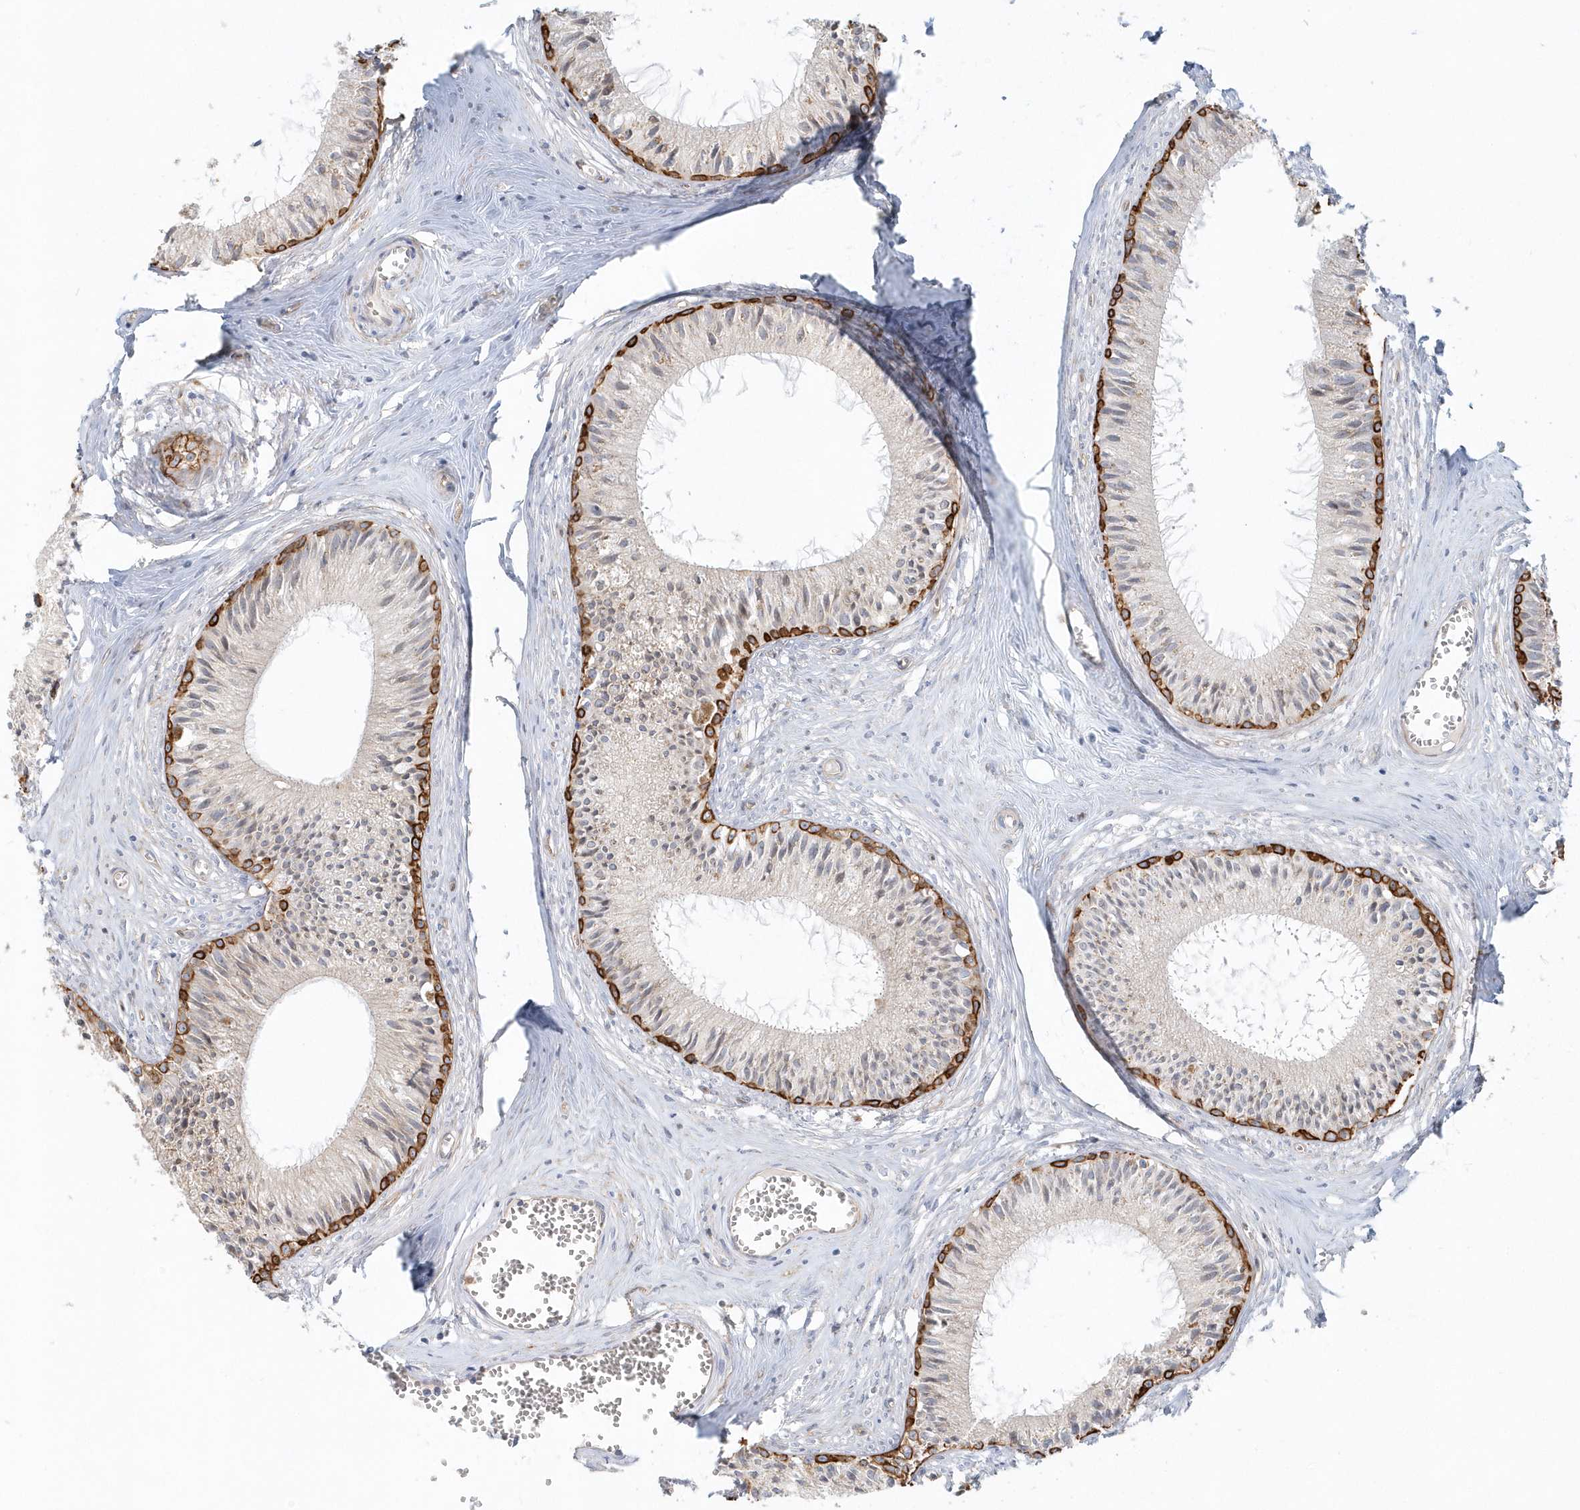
{"staining": {"intensity": "strong", "quantity": "25%-75%", "location": "cytoplasmic/membranous"}, "tissue": "epididymis", "cell_type": "Glandular cells", "image_type": "normal", "snomed": [{"axis": "morphology", "description": "Normal tissue, NOS"}, {"axis": "topography", "description": "Epididymis"}], "caption": "Immunohistochemical staining of unremarkable epididymis exhibits 25%-75% levels of strong cytoplasmic/membranous protein expression in approximately 25%-75% of glandular cells. (Brightfield microscopy of DAB IHC at high magnification).", "gene": "DNAH1", "patient": {"sex": "male", "age": 36}}